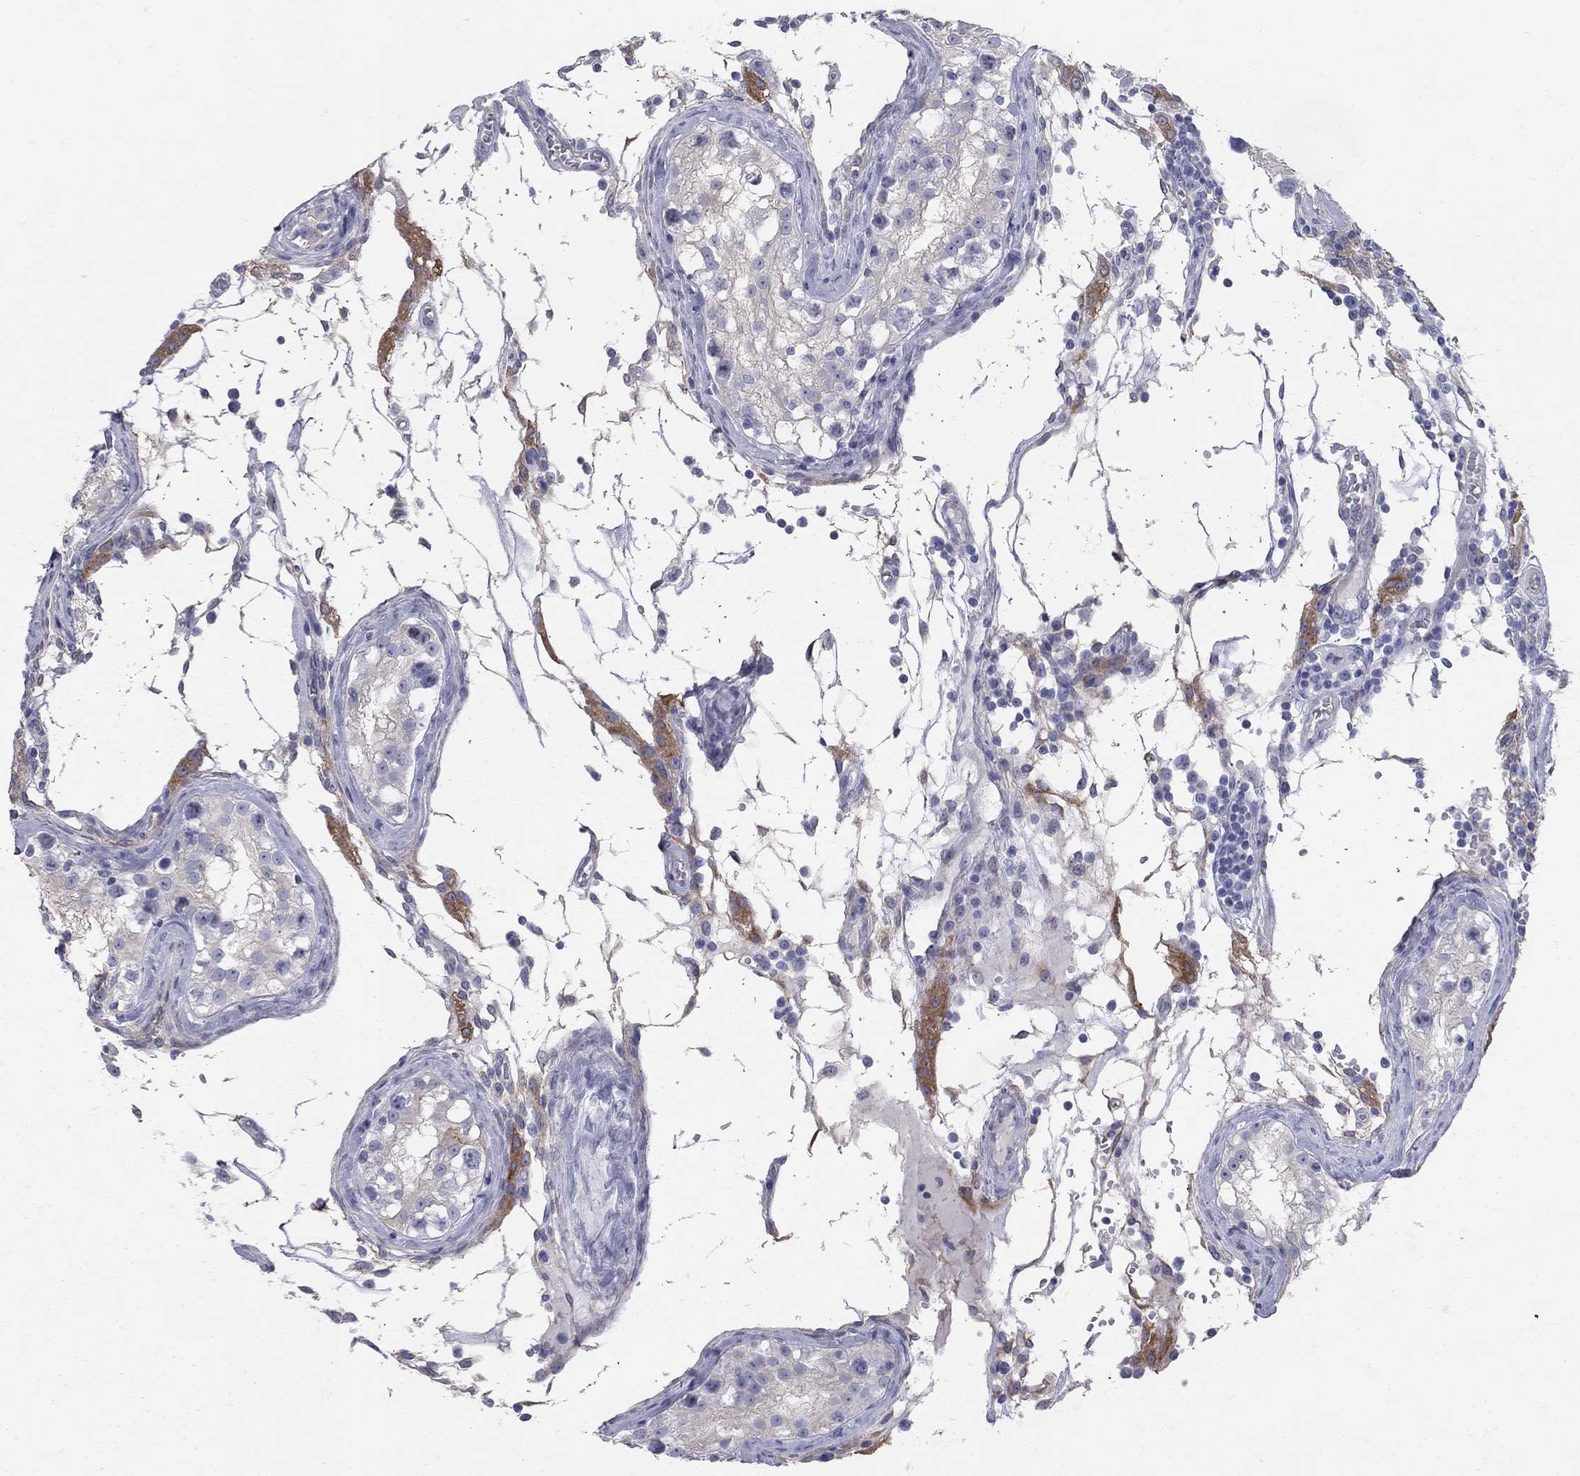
{"staining": {"intensity": "moderate", "quantity": "<25%", "location": "cytoplasmic/membranous"}, "tissue": "testis cancer", "cell_type": "Tumor cells", "image_type": "cancer", "snomed": [{"axis": "morphology", "description": "Carcinoma, Embryonal, NOS"}, {"axis": "topography", "description": "Testis"}], "caption": "IHC (DAB (3,3'-diaminobenzidine)) staining of human testis cancer (embryonal carcinoma) exhibits moderate cytoplasmic/membranous protein positivity in about <25% of tumor cells.", "gene": "AOX1", "patient": {"sex": "male", "age": 23}}